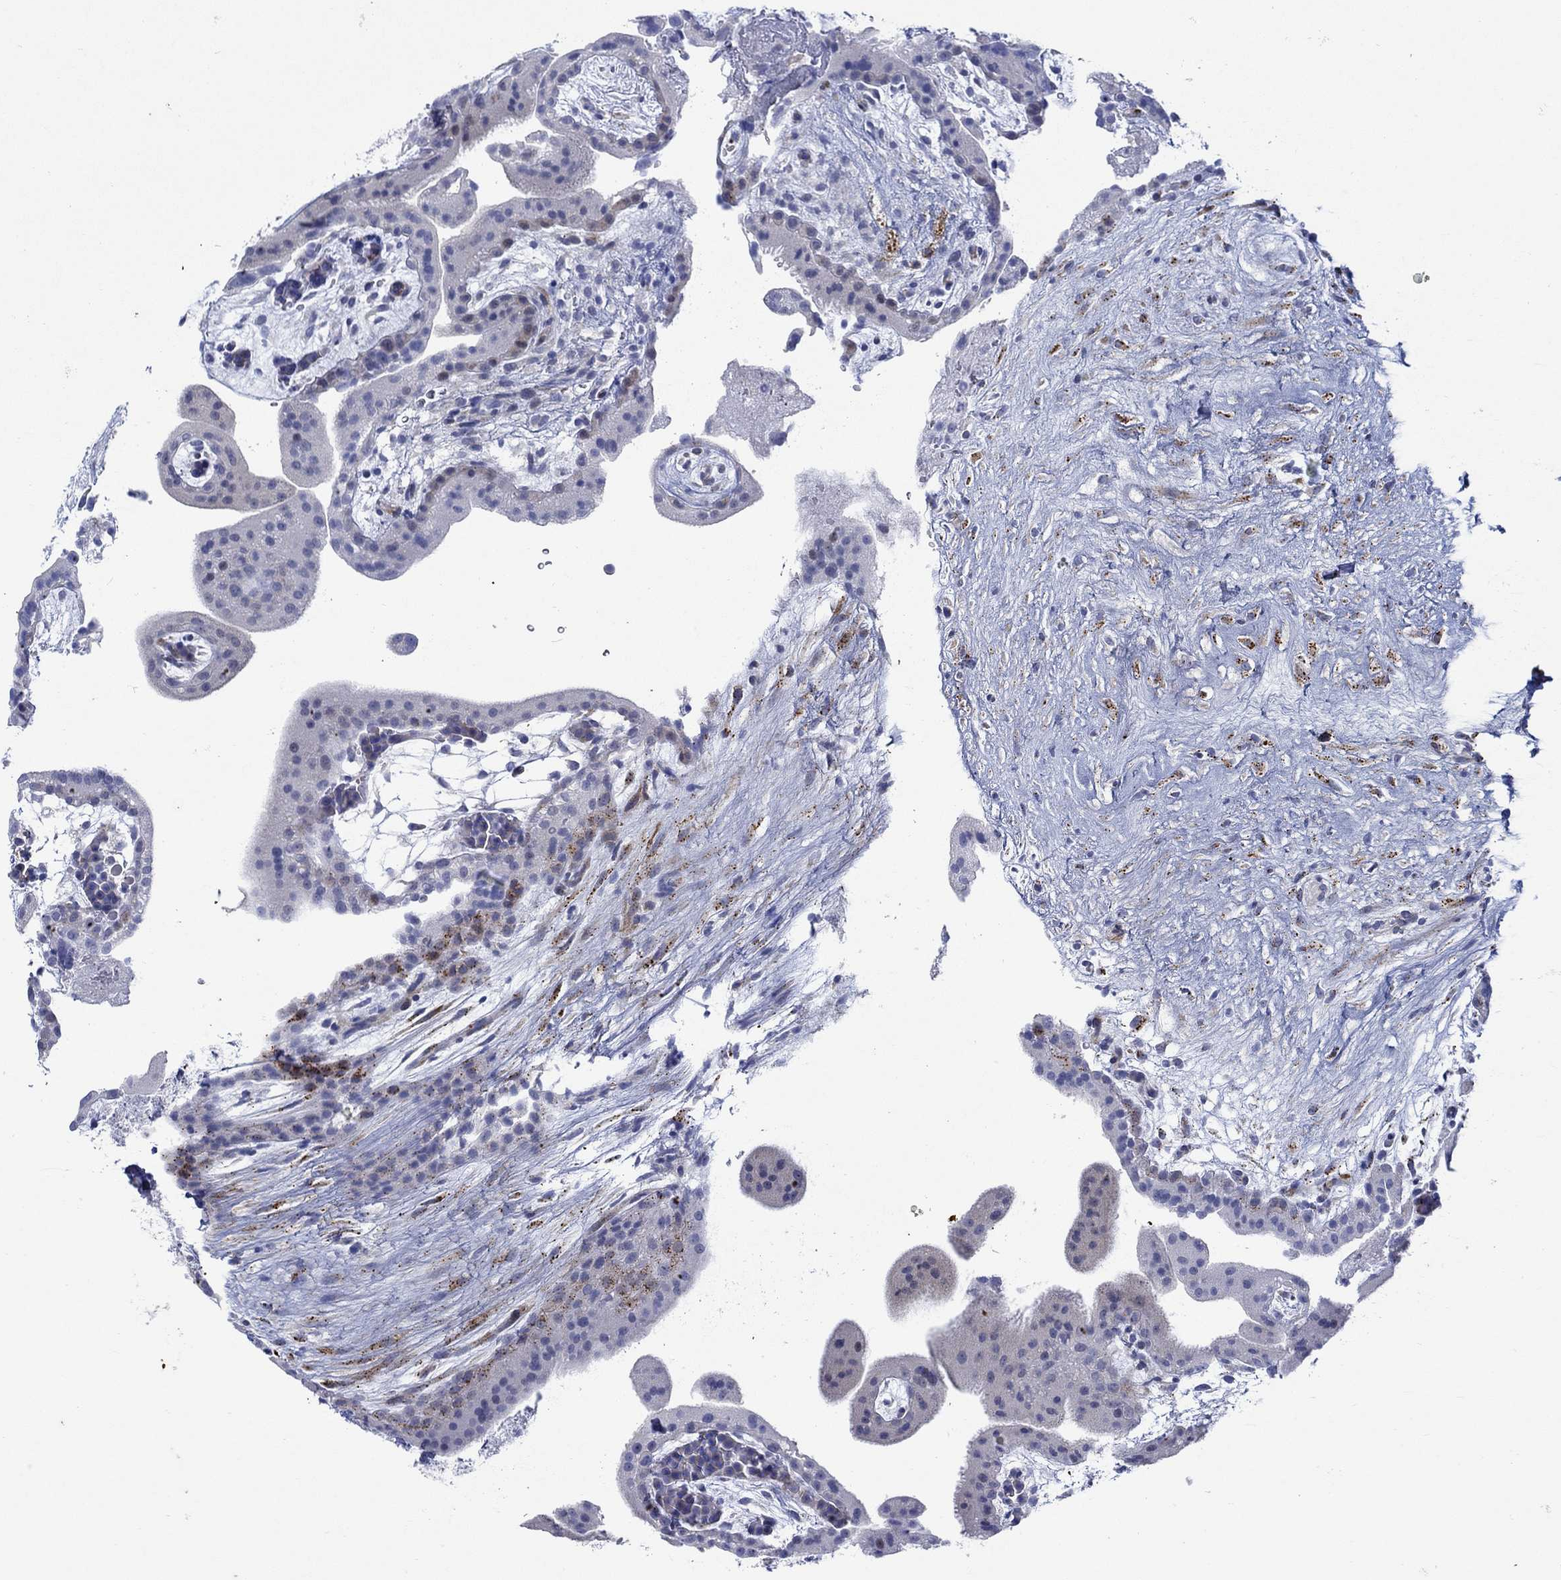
{"staining": {"intensity": "negative", "quantity": "none", "location": "none"}, "tissue": "placenta", "cell_type": "Decidual cells", "image_type": "normal", "snomed": [{"axis": "morphology", "description": "Normal tissue, NOS"}, {"axis": "topography", "description": "Placenta"}], "caption": "The micrograph demonstrates no staining of decidual cells in normal placenta. (IHC, brightfield microscopy, high magnification).", "gene": "KSR2", "patient": {"sex": "female", "age": 19}}